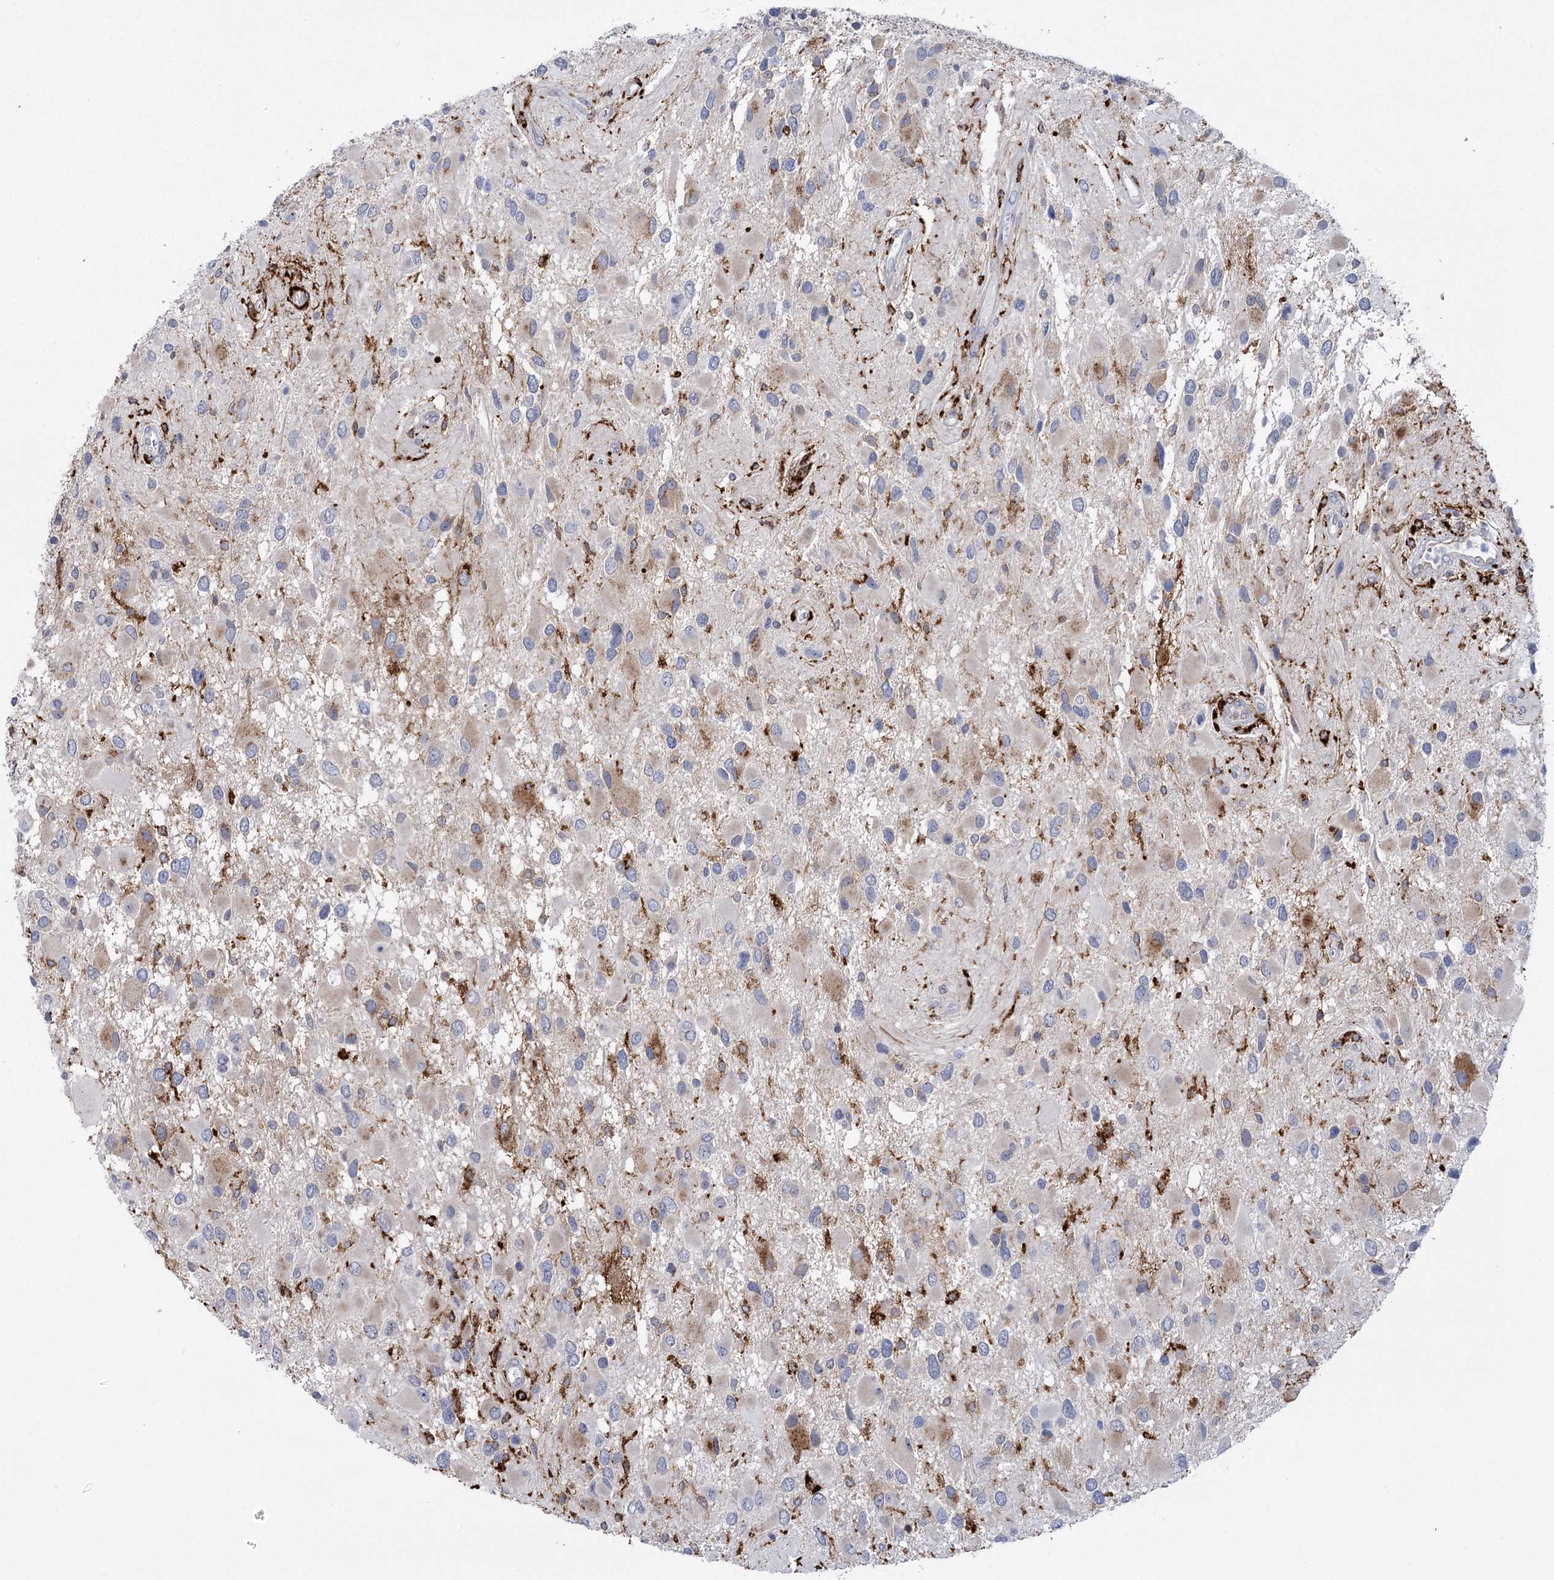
{"staining": {"intensity": "weak", "quantity": "<25%", "location": "cytoplasmic/membranous"}, "tissue": "glioma", "cell_type": "Tumor cells", "image_type": "cancer", "snomed": [{"axis": "morphology", "description": "Glioma, malignant, High grade"}, {"axis": "topography", "description": "Brain"}], "caption": "Immunohistochemical staining of malignant high-grade glioma shows no significant staining in tumor cells.", "gene": "PIWIL4", "patient": {"sex": "male", "age": 53}}